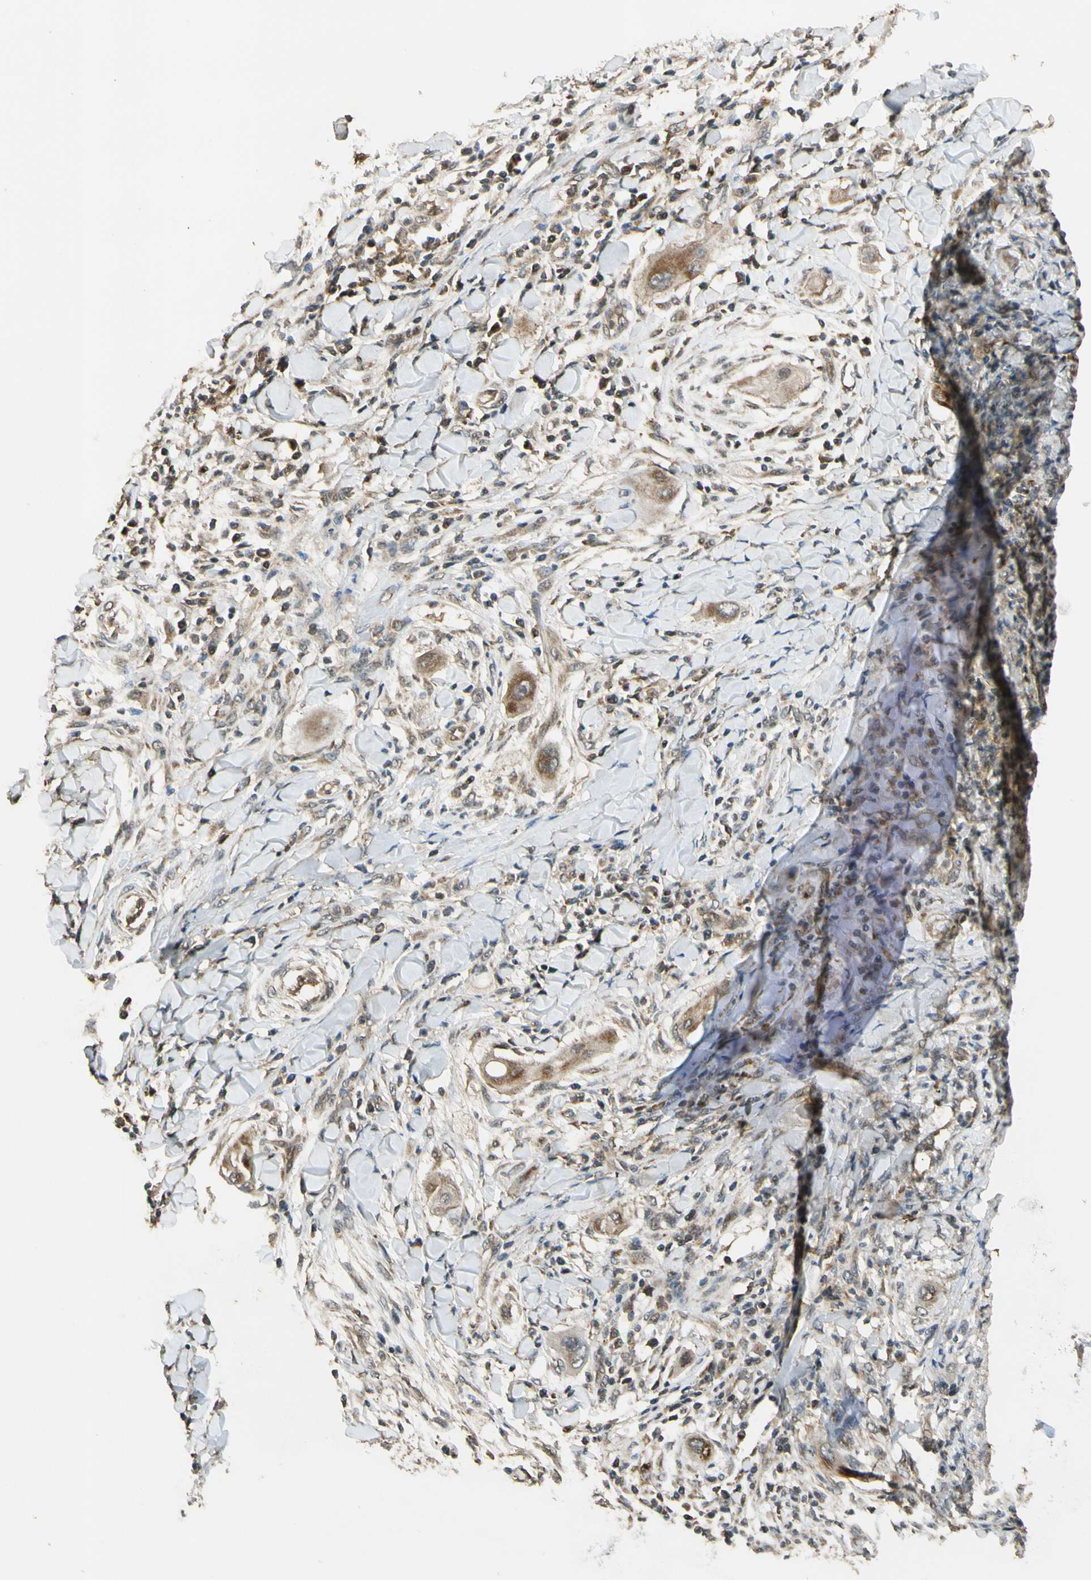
{"staining": {"intensity": "moderate", "quantity": ">75%", "location": "cytoplasmic/membranous"}, "tissue": "lung cancer", "cell_type": "Tumor cells", "image_type": "cancer", "snomed": [{"axis": "morphology", "description": "Squamous cell carcinoma, NOS"}, {"axis": "topography", "description": "Lung"}], "caption": "DAB (3,3'-diaminobenzidine) immunohistochemical staining of lung cancer (squamous cell carcinoma) displays moderate cytoplasmic/membranous protein positivity in about >75% of tumor cells.", "gene": "LAMTOR1", "patient": {"sex": "female", "age": 47}}